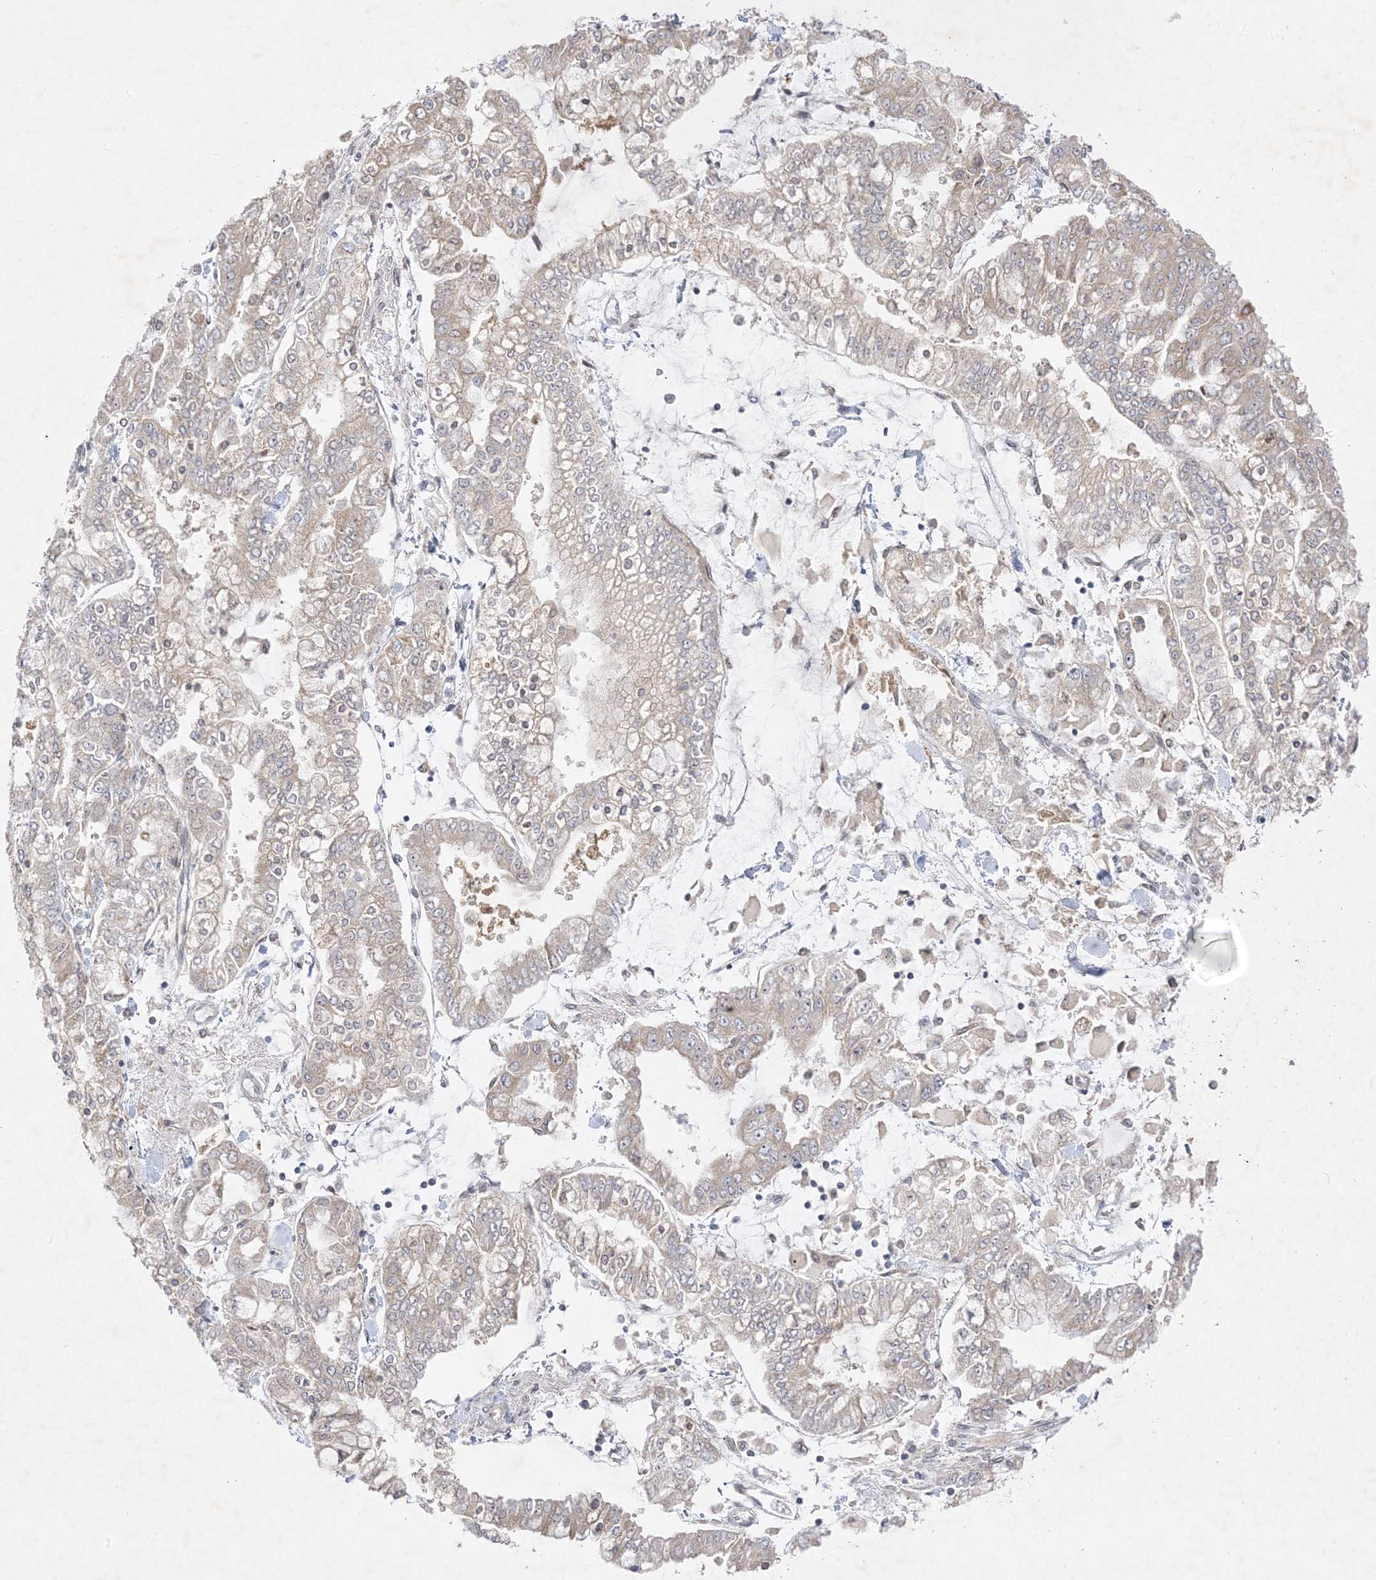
{"staining": {"intensity": "weak", "quantity": "25%-75%", "location": "cytoplasmic/membranous"}, "tissue": "stomach cancer", "cell_type": "Tumor cells", "image_type": "cancer", "snomed": [{"axis": "morphology", "description": "Normal tissue, NOS"}, {"axis": "morphology", "description": "Adenocarcinoma, NOS"}, {"axis": "topography", "description": "Stomach, upper"}, {"axis": "topography", "description": "Stomach"}], "caption": "A low amount of weak cytoplasmic/membranous expression is appreciated in about 25%-75% of tumor cells in stomach cancer tissue.", "gene": "C2CD2", "patient": {"sex": "male", "age": 76}}